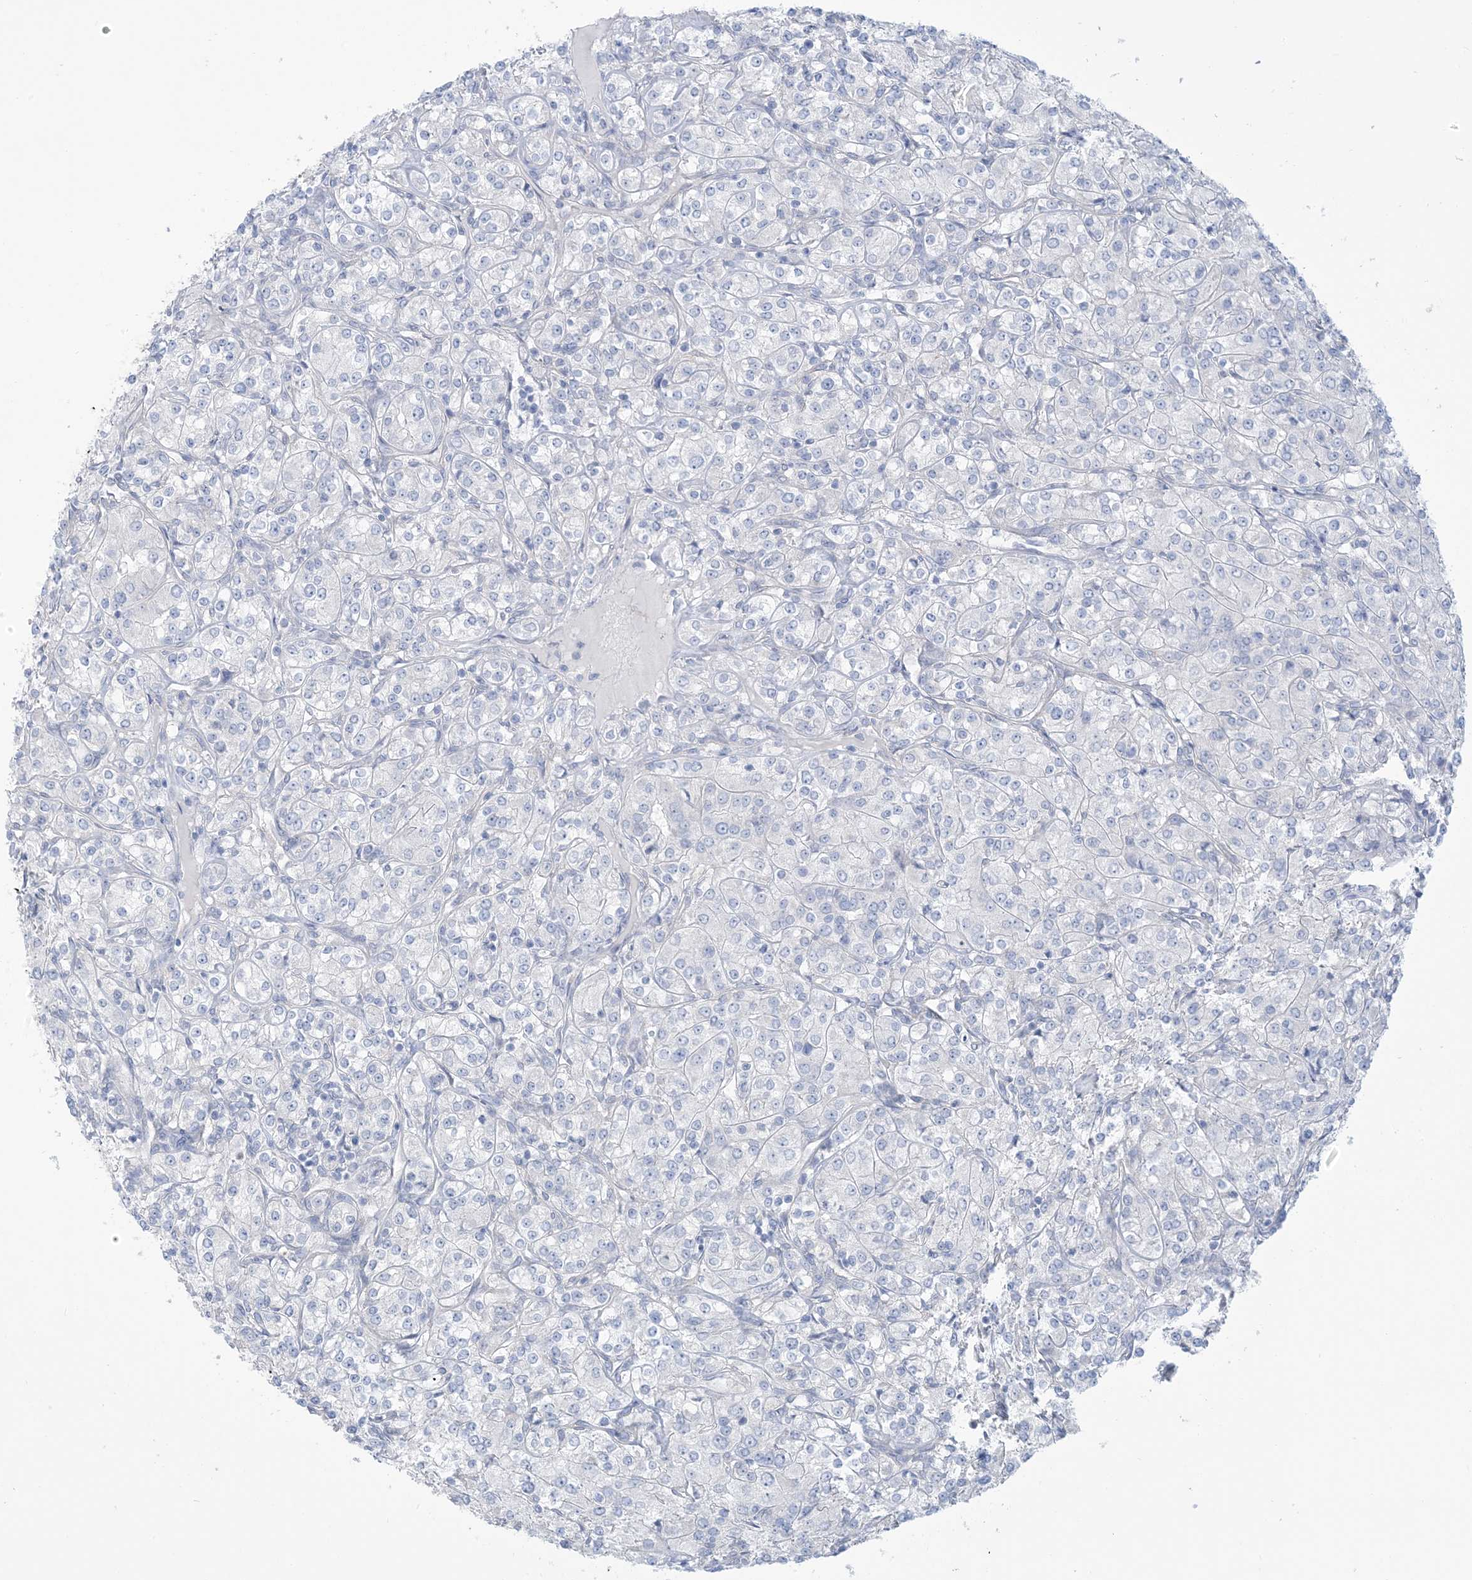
{"staining": {"intensity": "negative", "quantity": "none", "location": "none"}, "tissue": "renal cancer", "cell_type": "Tumor cells", "image_type": "cancer", "snomed": [{"axis": "morphology", "description": "Adenocarcinoma, NOS"}, {"axis": "topography", "description": "Kidney"}], "caption": "The histopathology image displays no staining of tumor cells in renal adenocarcinoma.", "gene": "MTHFD2L", "patient": {"sex": "male", "age": 77}}